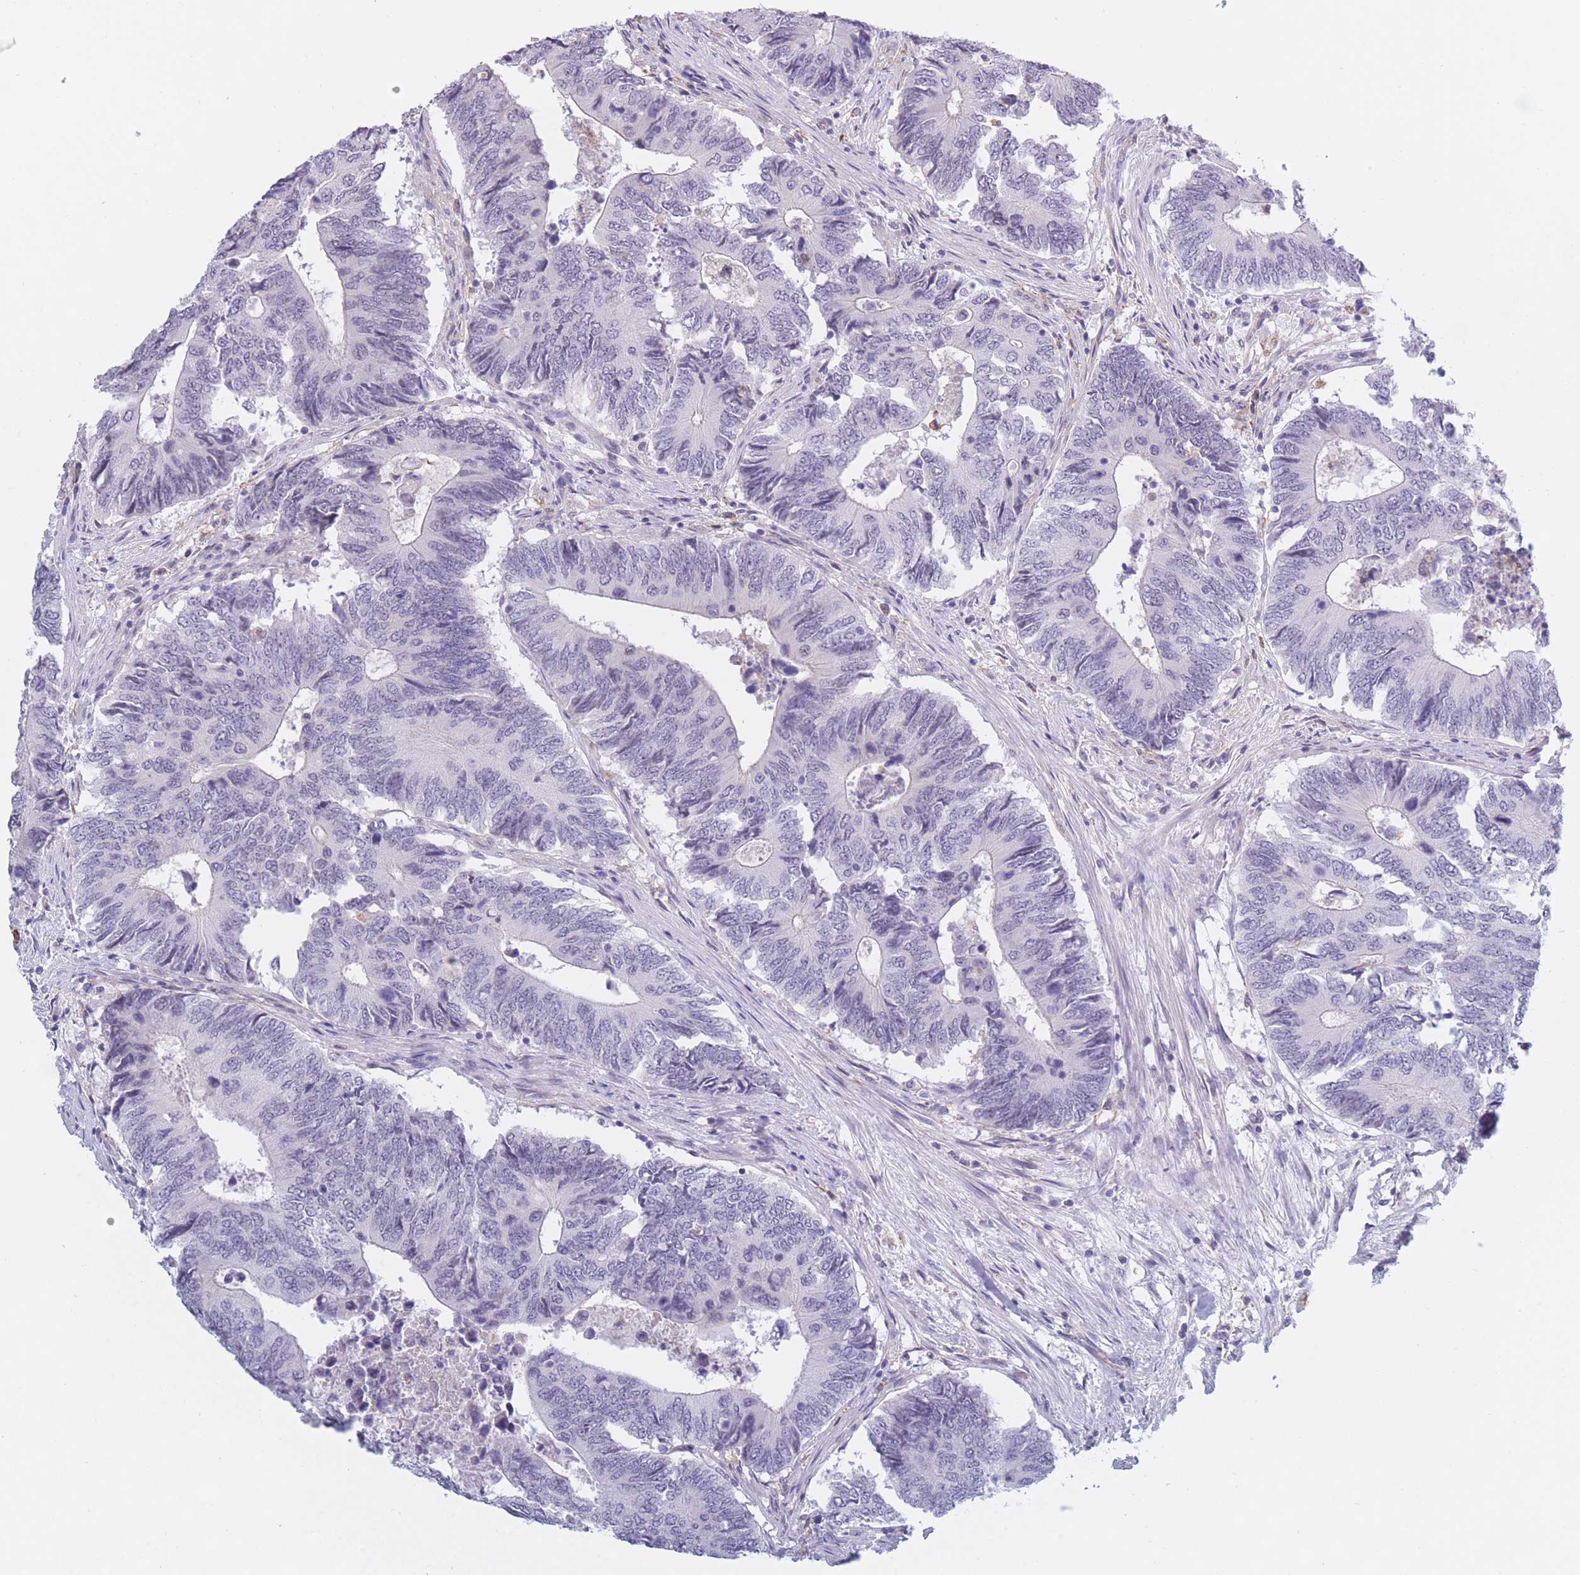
{"staining": {"intensity": "negative", "quantity": "none", "location": "none"}, "tissue": "colorectal cancer", "cell_type": "Tumor cells", "image_type": "cancer", "snomed": [{"axis": "morphology", "description": "Adenocarcinoma, NOS"}, {"axis": "topography", "description": "Colon"}], "caption": "There is no significant staining in tumor cells of adenocarcinoma (colorectal).", "gene": "PODXL", "patient": {"sex": "male", "age": 87}}